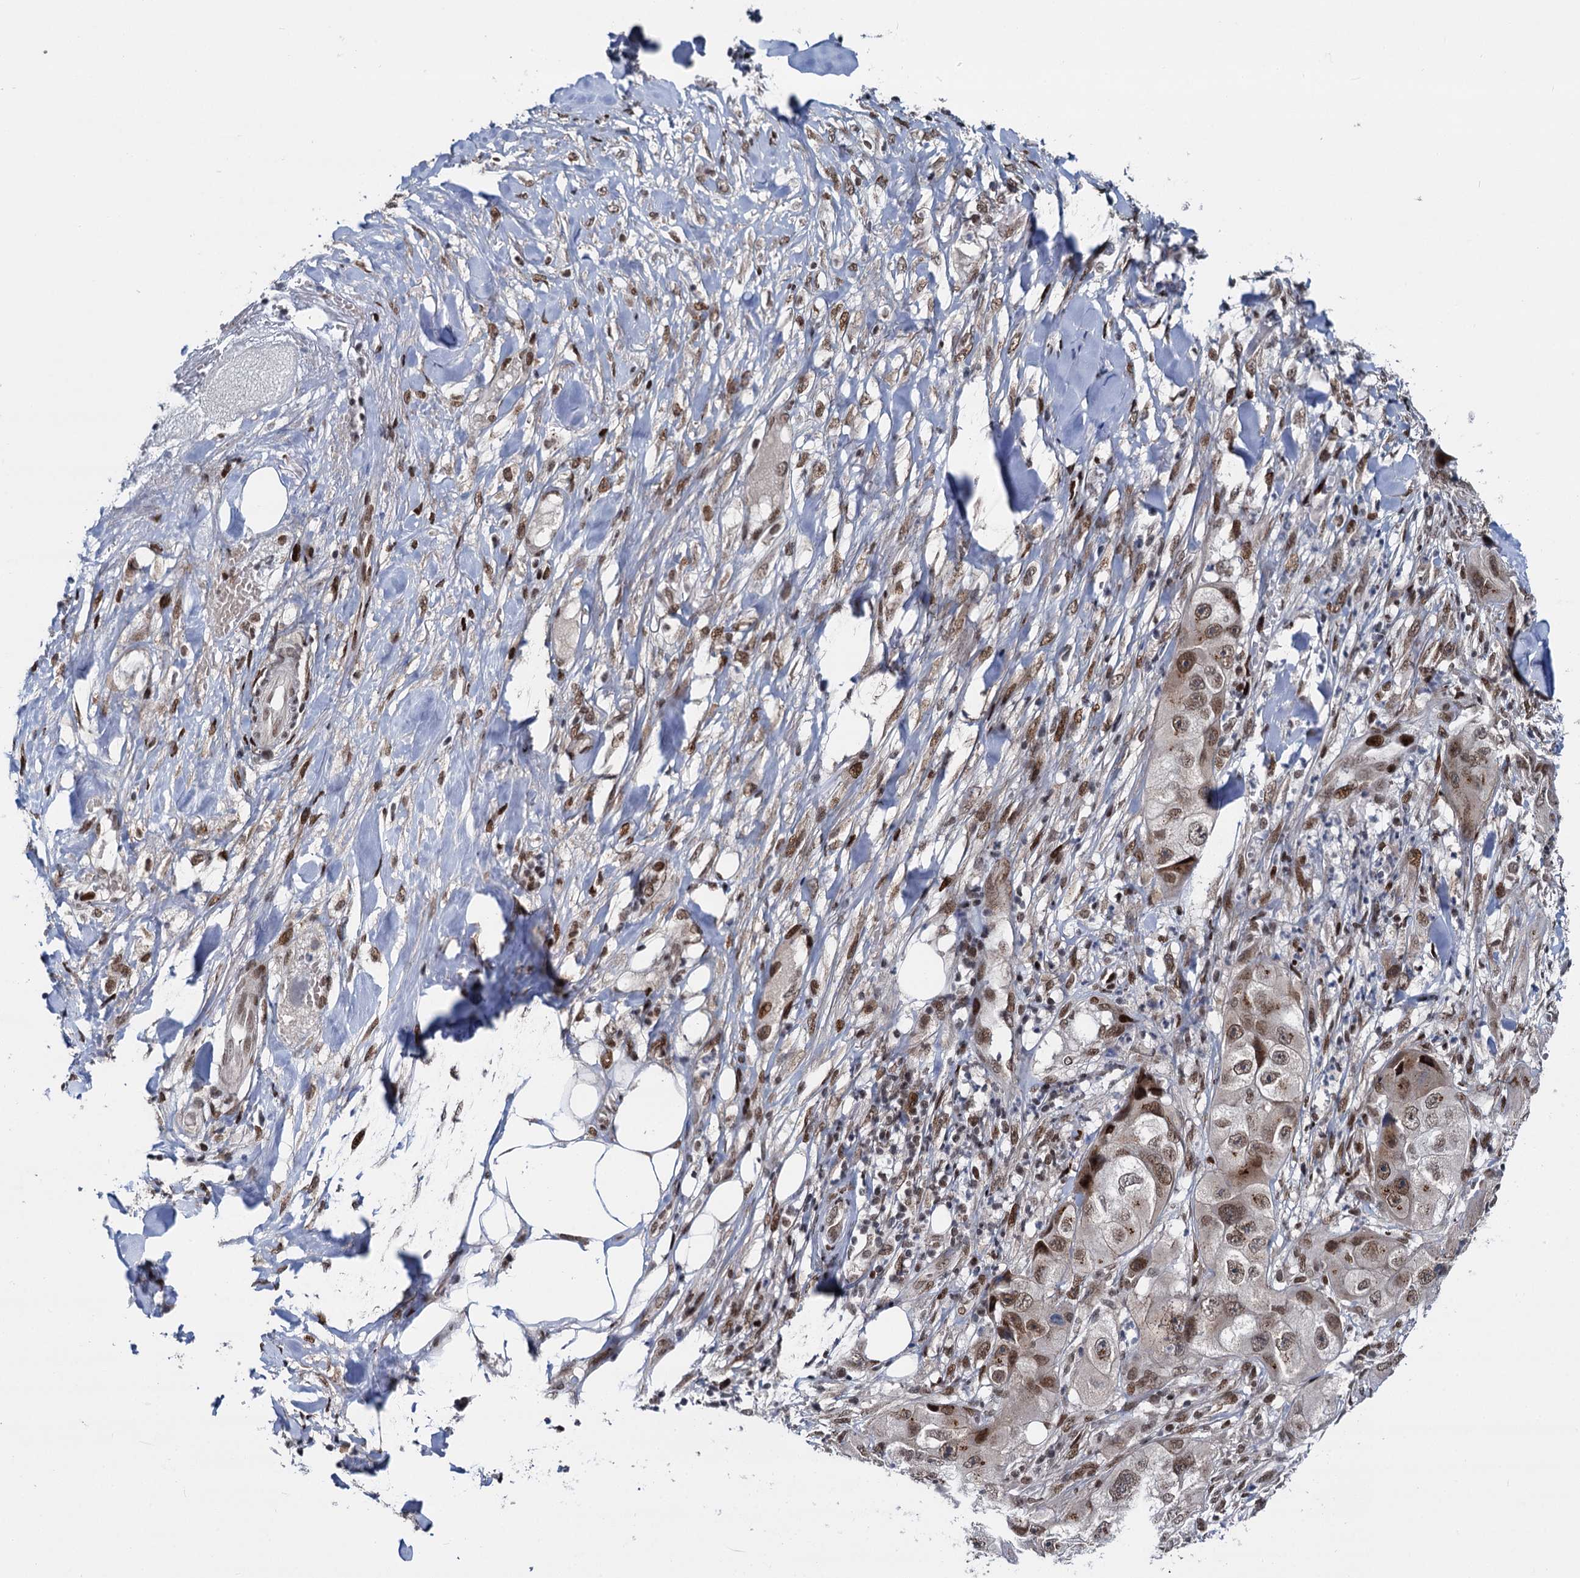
{"staining": {"intensity": "weak", "quantity": ">75%", "location": "nuclear"}, "tissue": "skin cancer", "cell_type": "Tumor cells", "image_type": "cancer", "snomed": [{"axis": "morphology", "description": "Squamous cell carcinoma, NOS"}, {"axis": "topography", "description": "Skin"}, {"axis": "topography", "description": "Subcutis"}], "caption": "Tumor cells show weak nuclear positivity in about >75% of cells in skin cancer.", "gene": "RUFY2", "patient": {"sex": "male", "age": 73}}